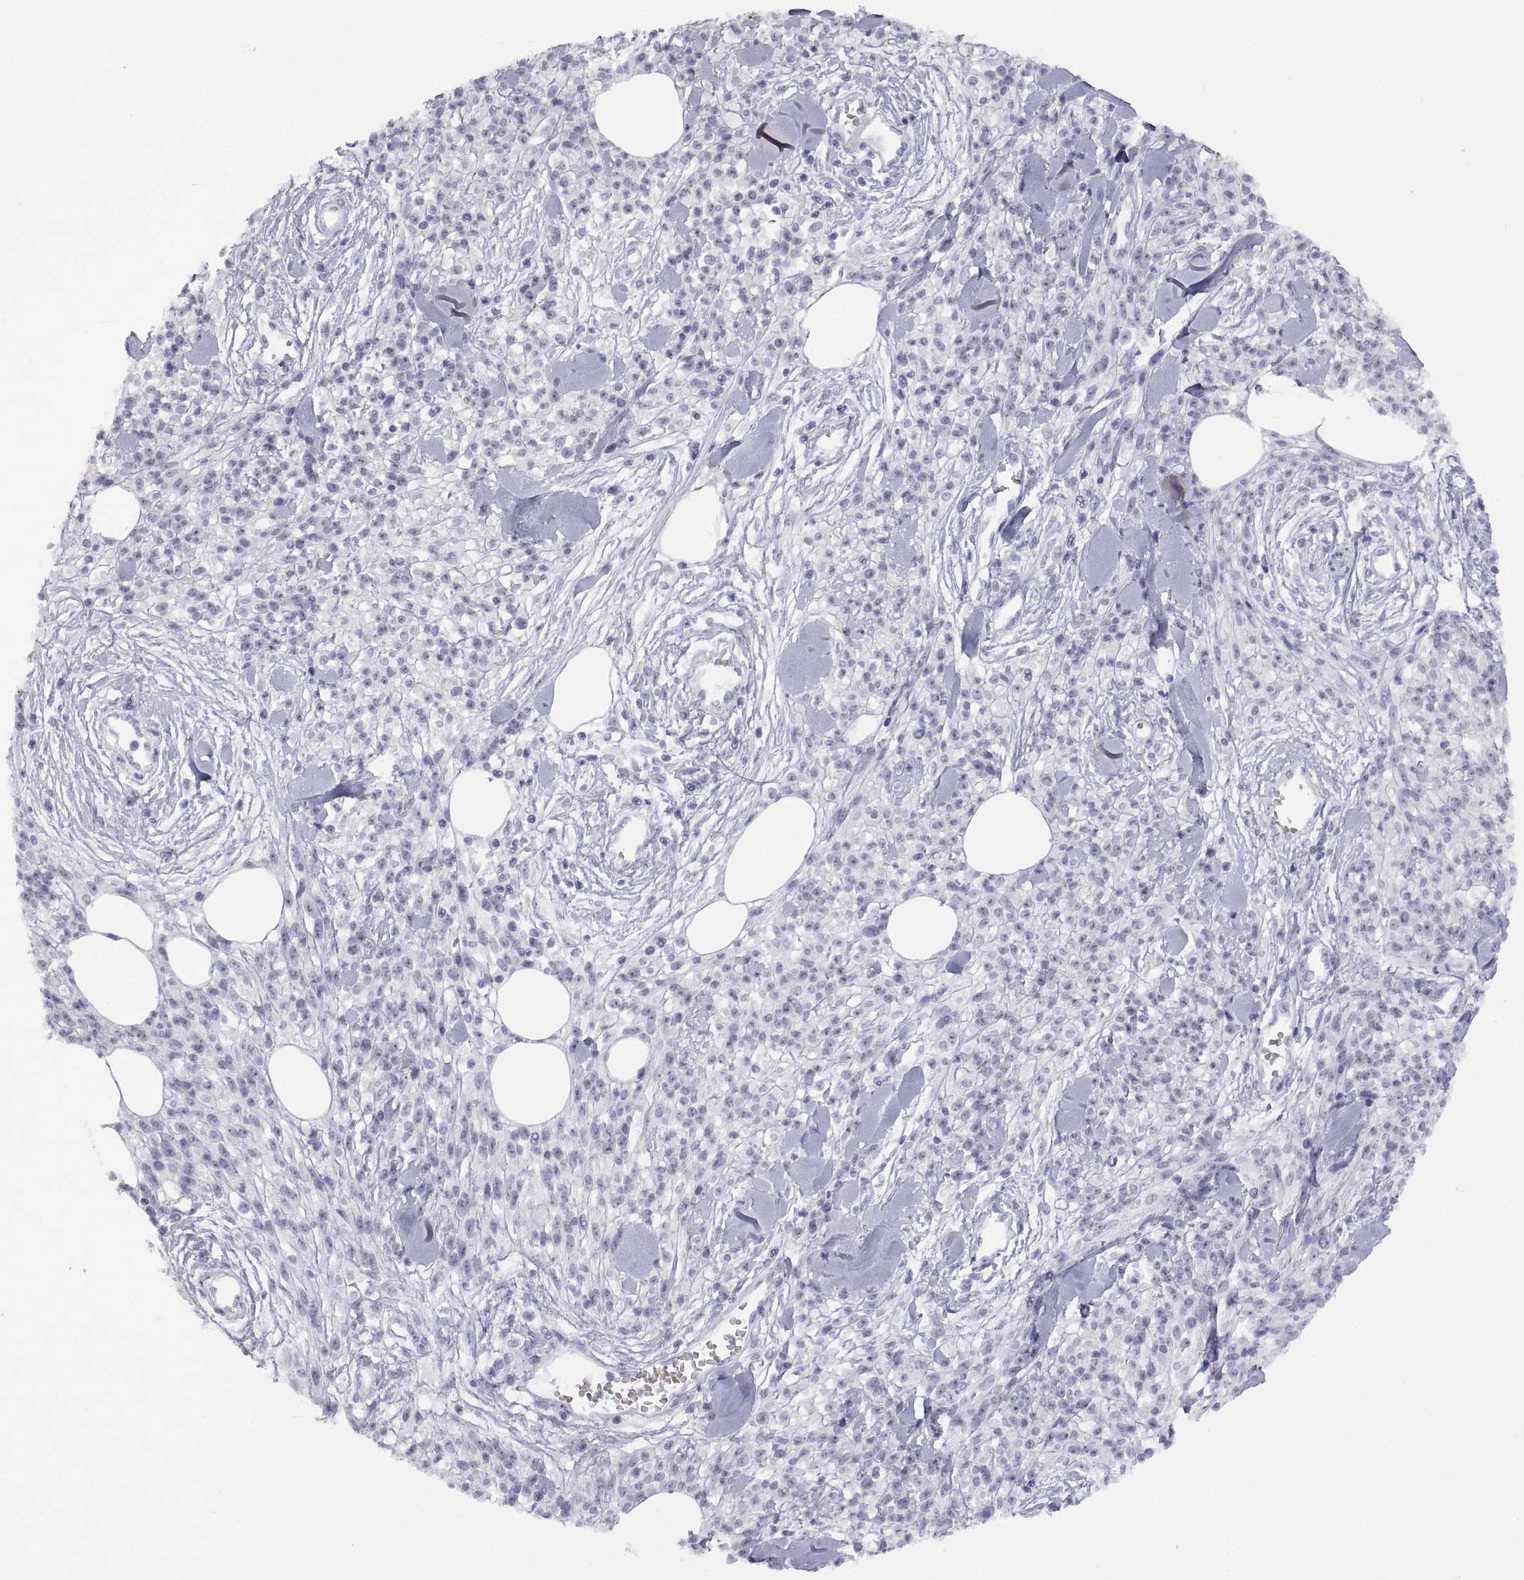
{"staining": {"intensity": "negative", "quantity": "none", "location": "none"}, "tissue": "melanoma", "cell_type": "Tumor cells", "image_type": "cancer", "snomed": [{"axis": "morphology", "description": "Malignant melanoma, NOS"}, {"axis": "topography", "description": "Skin"}, {"axis": "topography", "description": "Skin of trunk"}], "caption": "The image reveals no significant positivity in tumor cells of melanoma. (Brightfield microscopy of DAB immunohistochemistry at high magnification).", "gene": "VSX2", "patient": {"sex": "male", "age": 74}}